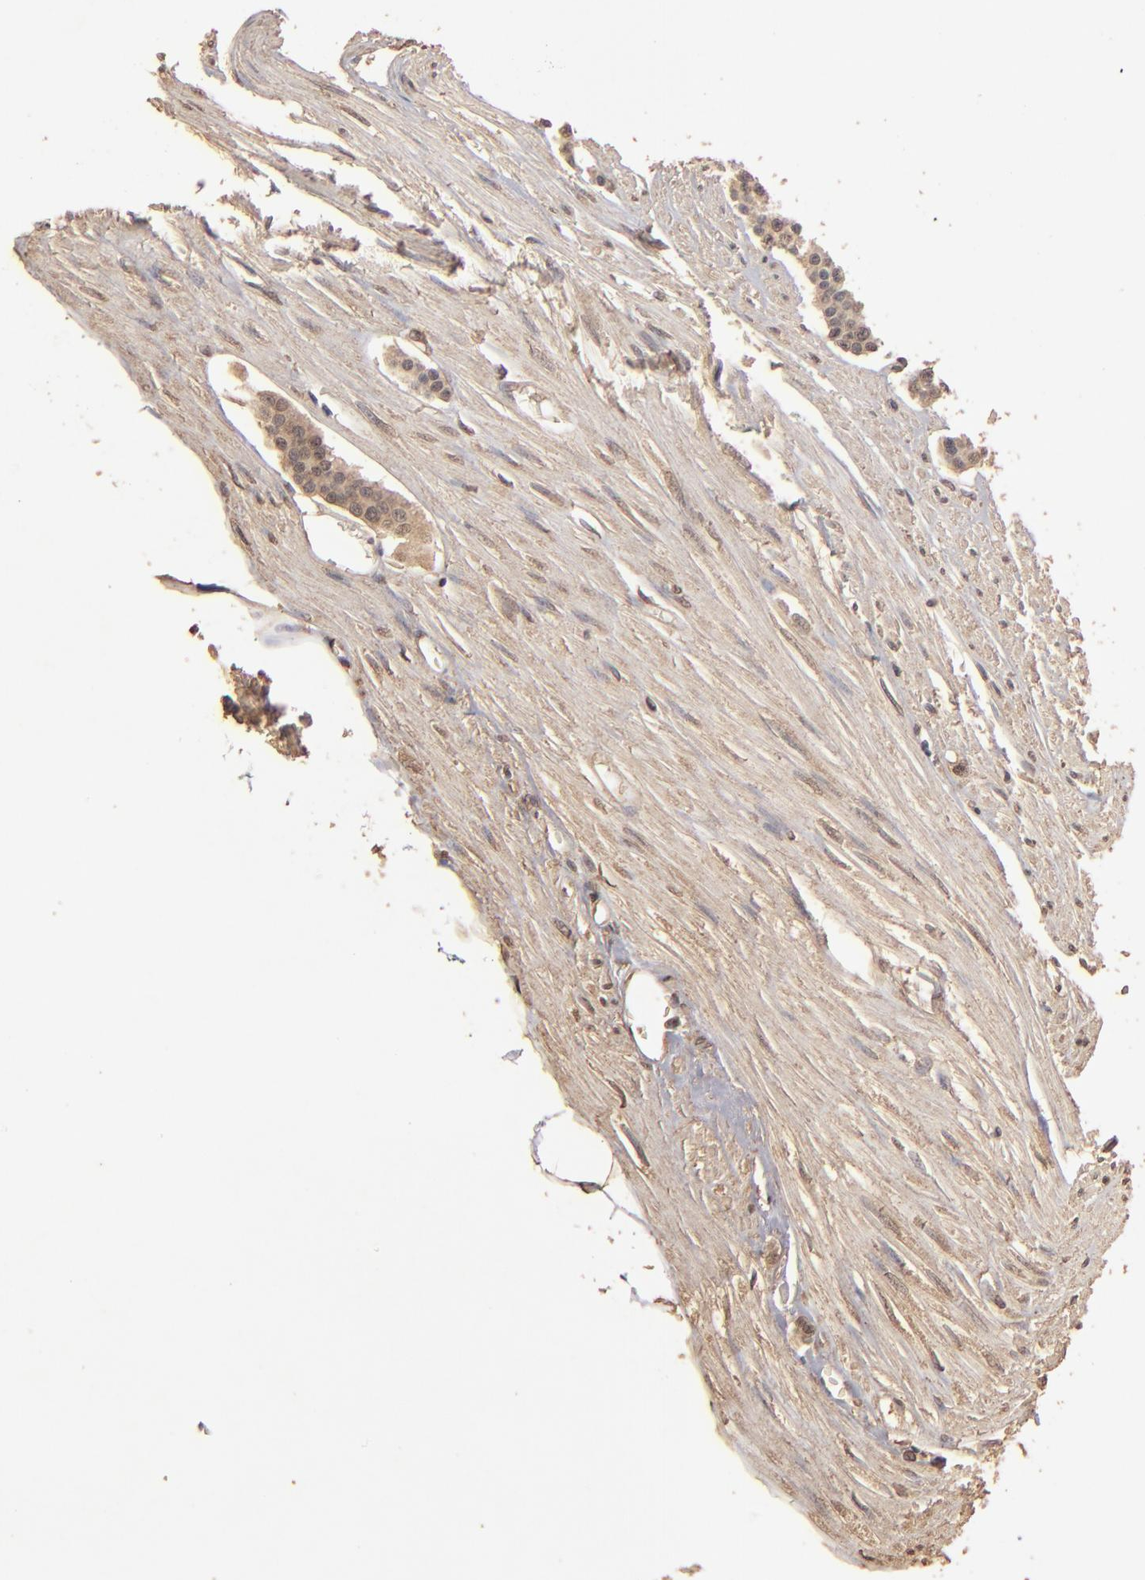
{"staining": {"intensity": "moderate", "quantity": ">75%", "location": "cytoplasmic/membranous"}, "tissue": "carcinoid", "cell_type": "Tumor cells", "image_type": "cancer", "snomed": [{"axis": "morphology", "description": "Carcinoid, malignant, NOS"}, {"axis": "topography", "description": "Small intestine"}], "caption": "Immunohistochemical staining of human malignant carcinoid displays medium levels of moderate cytoplasmic/membranous protein positivity in approximately >75% of tumor cells. (IHC, brightfield microscopy, high magnification).", "gene": "OPHN1", "patient": {"sex": "male", "age": 60}}